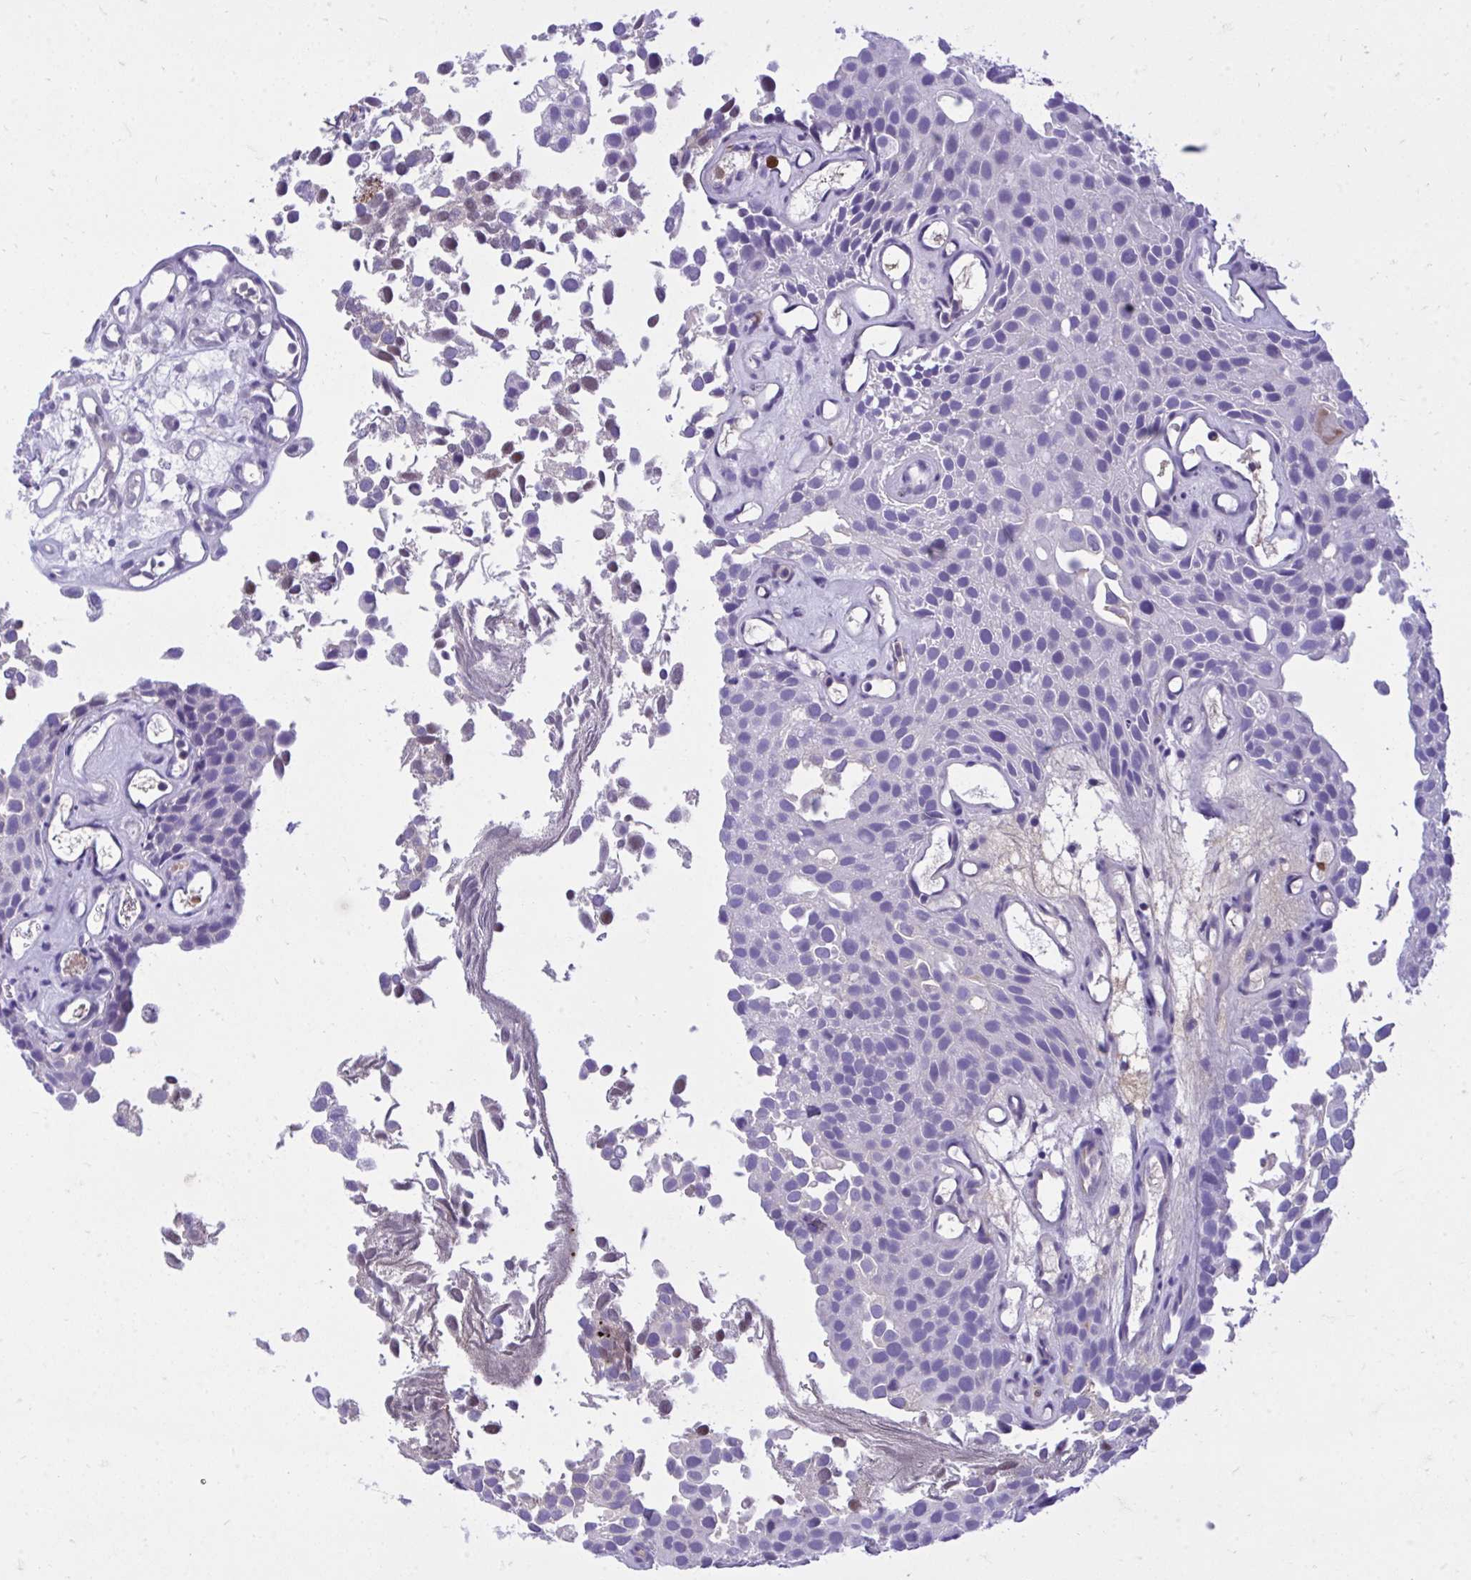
{"staining": {"intensity": "negative", "quantity": "none", "location": "none"}, "tissue": "urothelial cancer", "cell_type": "Tumor cells", "image_type": "cancer", "snomed": [{"axis": "morphology", "description": "Urothelial carcinoma, Low grade"}, {"axis": "topography", "description": "Urinary bladder"}], "caption": "A micrograph of urothelial cancer stained for a protein exhibits no brown staining in tumor cells. Brightfield microscopy of immunohistochemistry (IHC) stained with DAB (3,3'-diaminobenzidine) (brown) and hematoxylin (blue), captured at high magnification.", "gene": "HRG", "patient": {"sex": "male", "age": 88}}